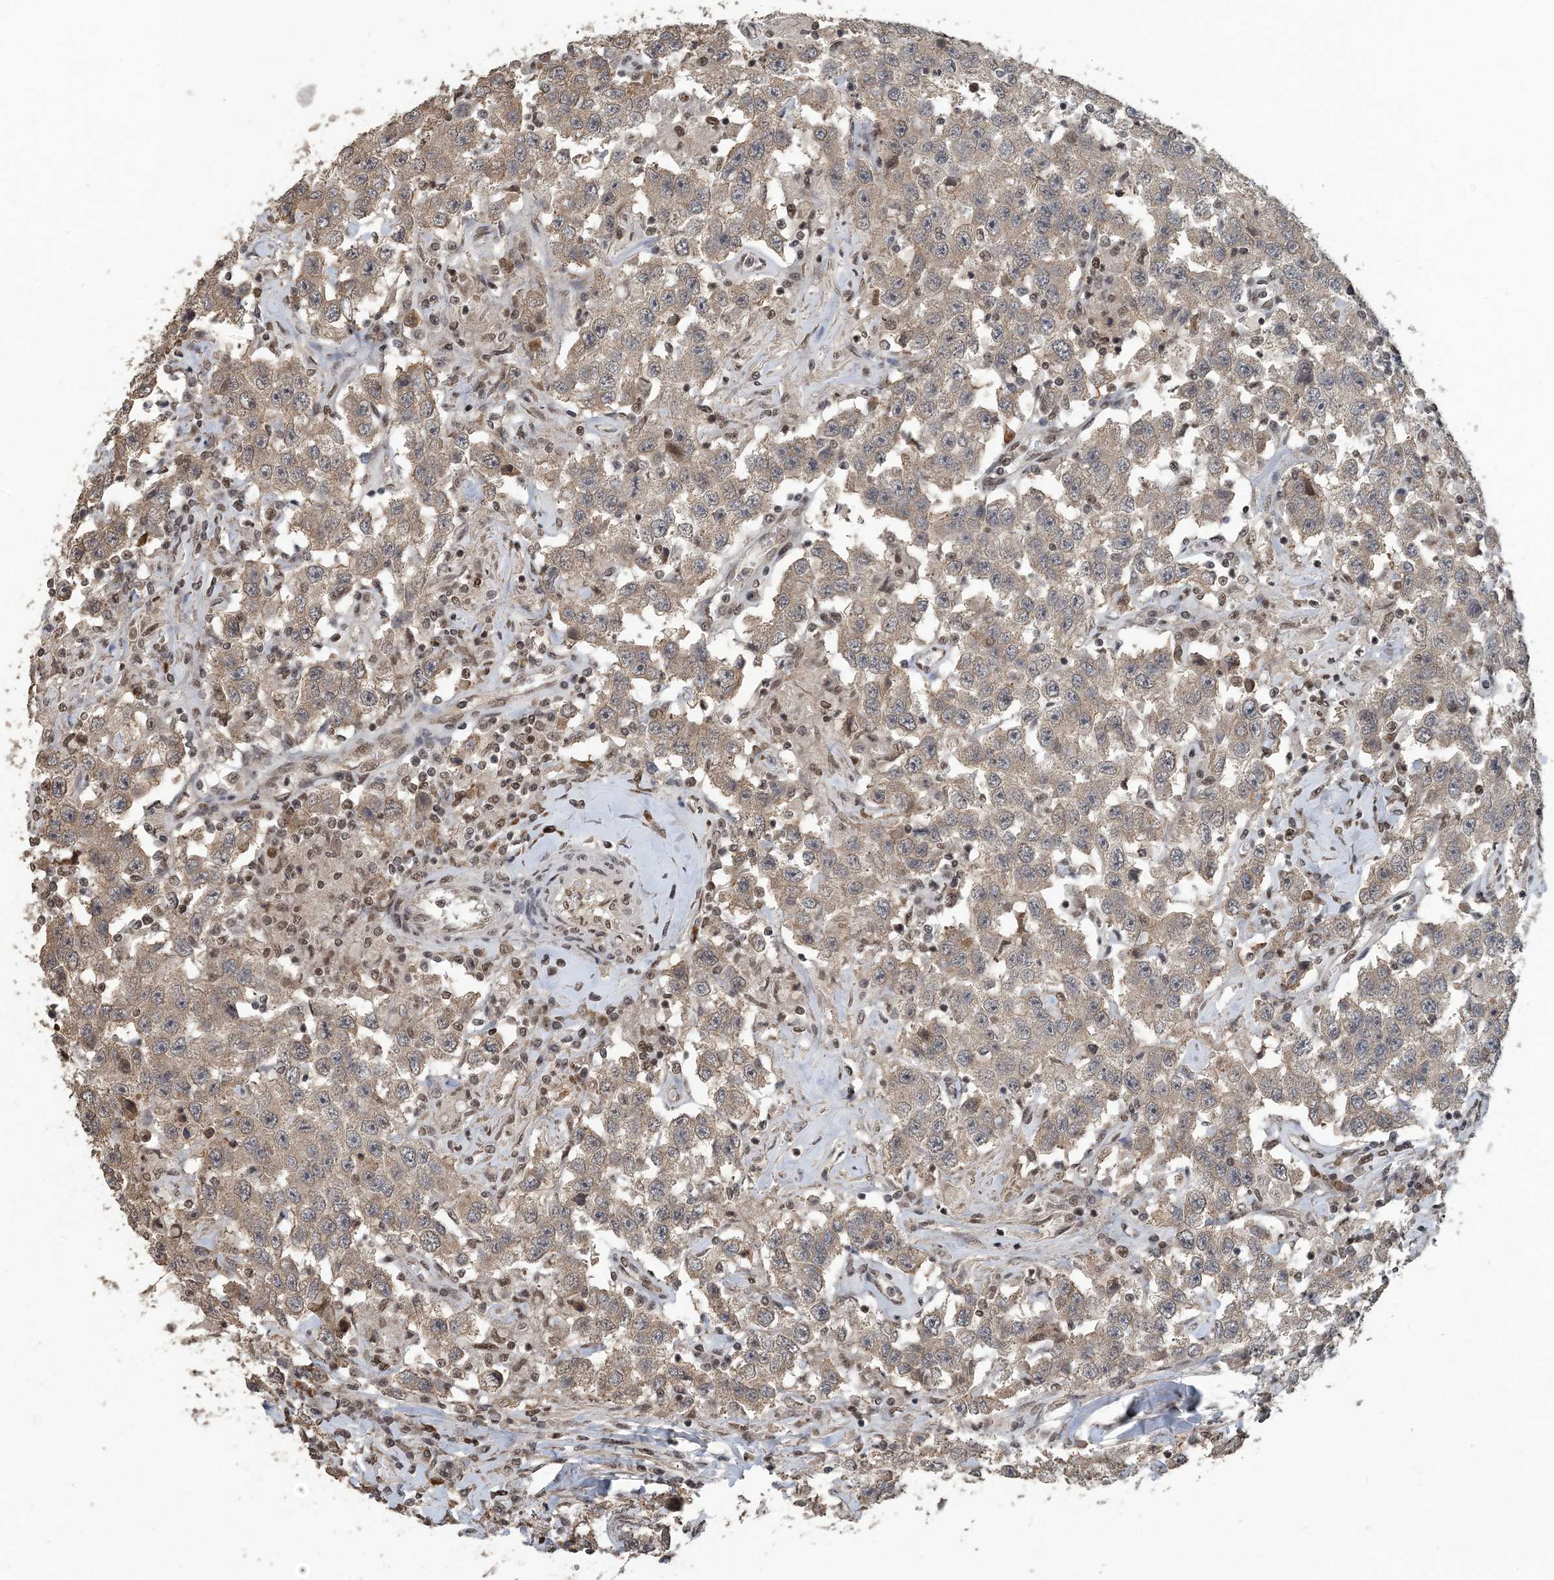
{"staining": {"intensity": "weak", "quantity": "25%-75%", "location": "cytoplasmic/membranous"}, "tissue": "testis cancer", "cell_type": "Tumor cells", "image_type": "cancer", "snomed": [{"axis": "morphology", "description": "Seminoma, NOS"}, {"axis": "topography", "description": "Testis"}], "caption": "DAB immunohistochemical staining of seminoma (testis) demonstrates weak cytoplasmic/membranous protein staining in approximately 25%-75% of tumor cells.", "gene": "MBD2", "patient": {"sex": "male", "age": 41}}